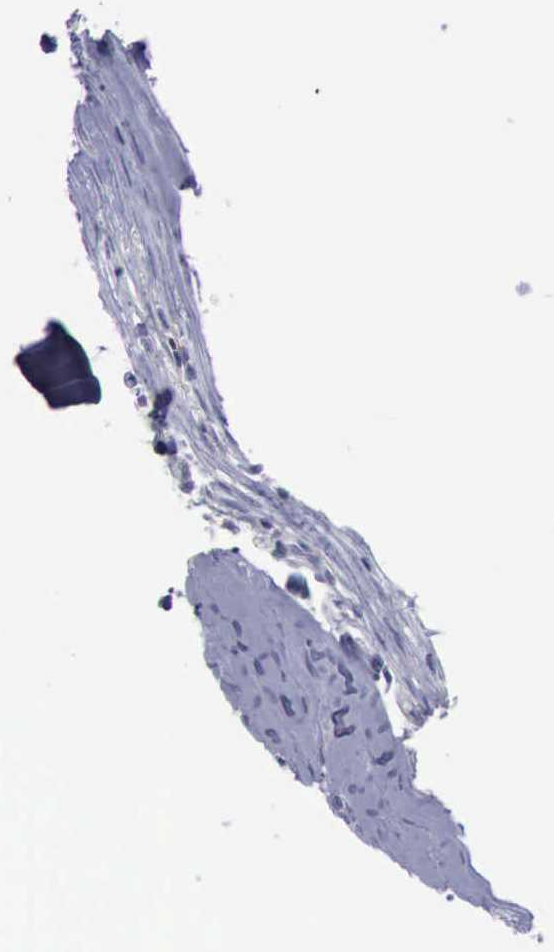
{"staining": {"intensity": "negative", "quantity": "none", "location": "none"}, "tissue": "head and neck cancer", "cell_type": "Tumor cells", "image_type": "cancer", "snomed": [{"axis": "morphology", "description": "Squamous cell carcinoma, NOS"}, {"axis": "topography", "description": "Salivary gland"}, {"axis": "topography", "description": "Head-Neck"}], "caption": "Immunohistochemical staining of squamous cell carcinoma (head and neck) displays no significant expression in tumor cells. (Stains: DAB (3,3'-diaminobenzidine) immunohistochemistry (IHC) with hematoxylin counter stain, Microscopy: brightfield microscopy at high magnification).", "gene": "SATB2", "patient": {"sex": "male", "age": 70}}